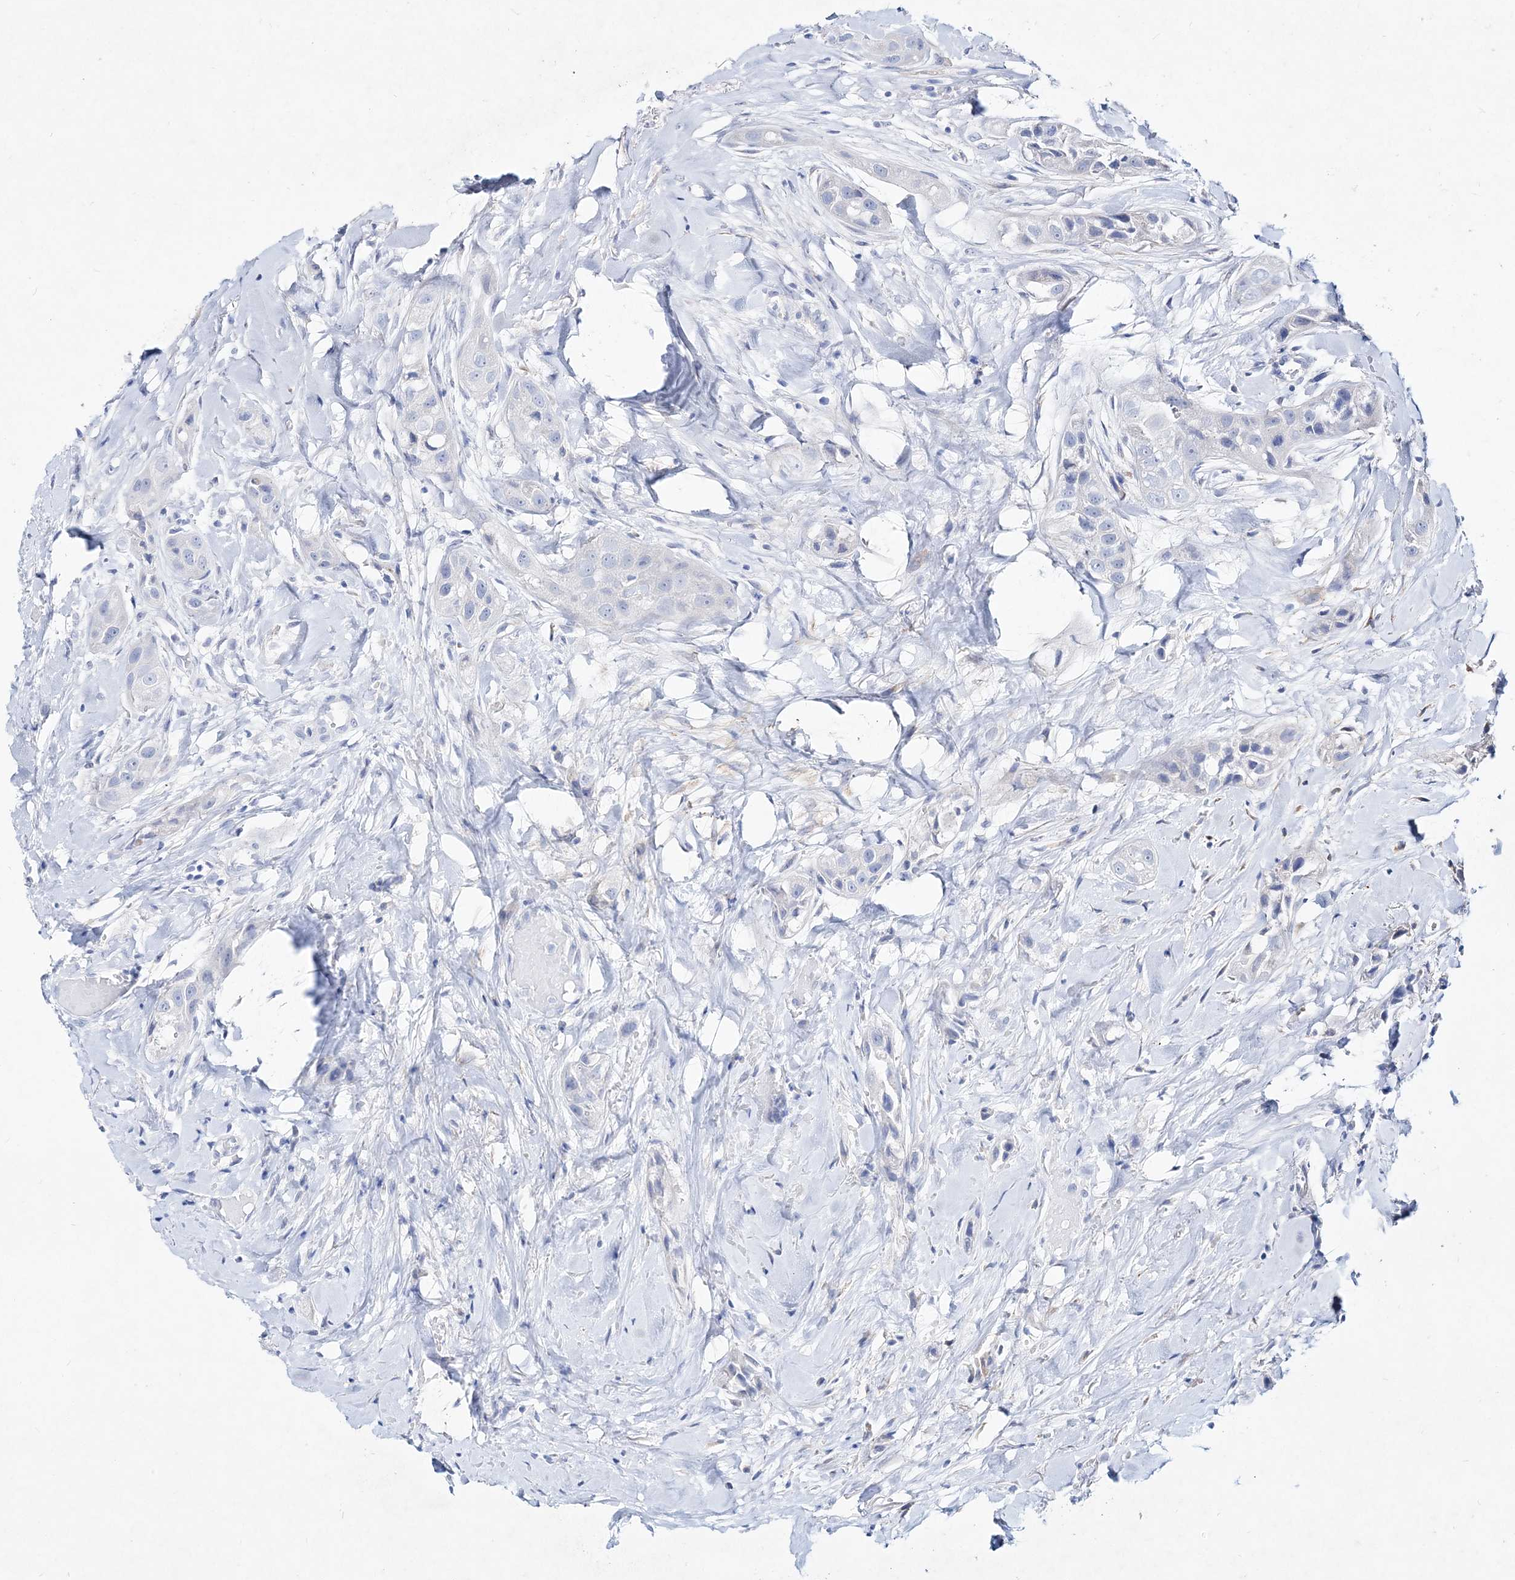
{"staining": {"intensity": "negative", "quantity": "none", "location": "none"}, "tissue": "head and neck cancer", "cell_type": "Tumor cells", "image_type": "cancer", "snomed": [{"axis": "morphology", "description": "Normal tissue, NOS"}, {"axis": "morphology", "description": "Squamous cell carcinoma, NOS"}, {"axis": "topography", "description": "Skeletal muscle"}, {"axis": "topography", "description": "Head-Neck"}], "caption": "There is no significant positivity in tumor cells of squamous cell carcinoma (head and neck). (DAB (3,3'-diaminobenzidine) immunohistochemistry, high magnification).", "gene": "SPINK7", "patient": {"sex": "male", "age": 51}}